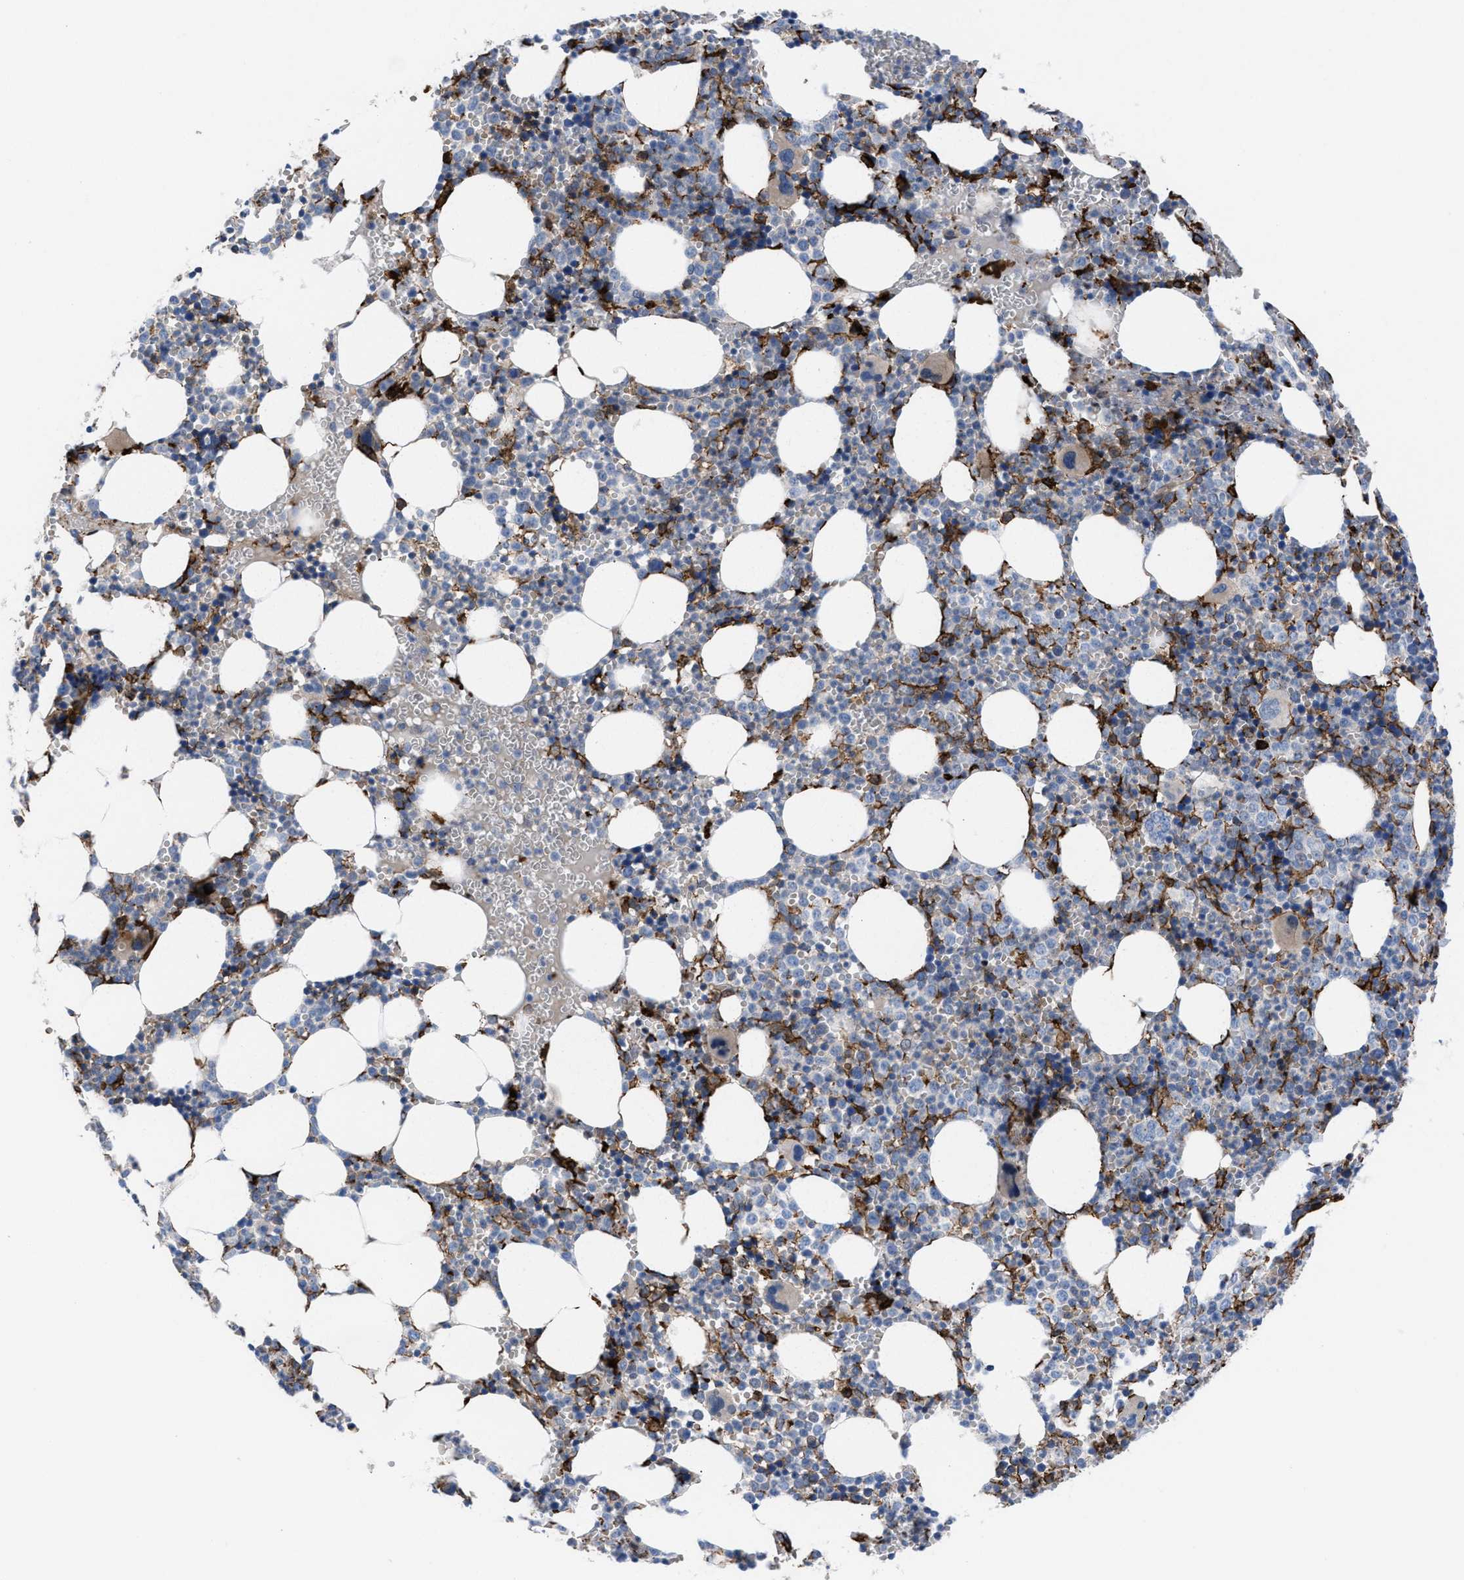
{"staining": {"intensity": "strong", "quantity": "<25%", "location": "cytoplasmic/membranous"}, "tissue": "bone marrow", "cell_type": "Hematopoietic cells", "image_type": "normal", "snomed": [{"axis": "morphology", "description": "Normal tissue, NOS"}, {"axis": "morphology", "description": "Inflammation, NOS"}, {"axis": "topography", "description": "Bone marrow"}], "caption": "About <25% of hematopoietic cells in benign bone marrow display strong cytoplasmic/membranous protein positivity as visualized by brown immunohistochemical staining.", "gene": "SLC47A1", "patient": {"sex": "female", "age": 67}}